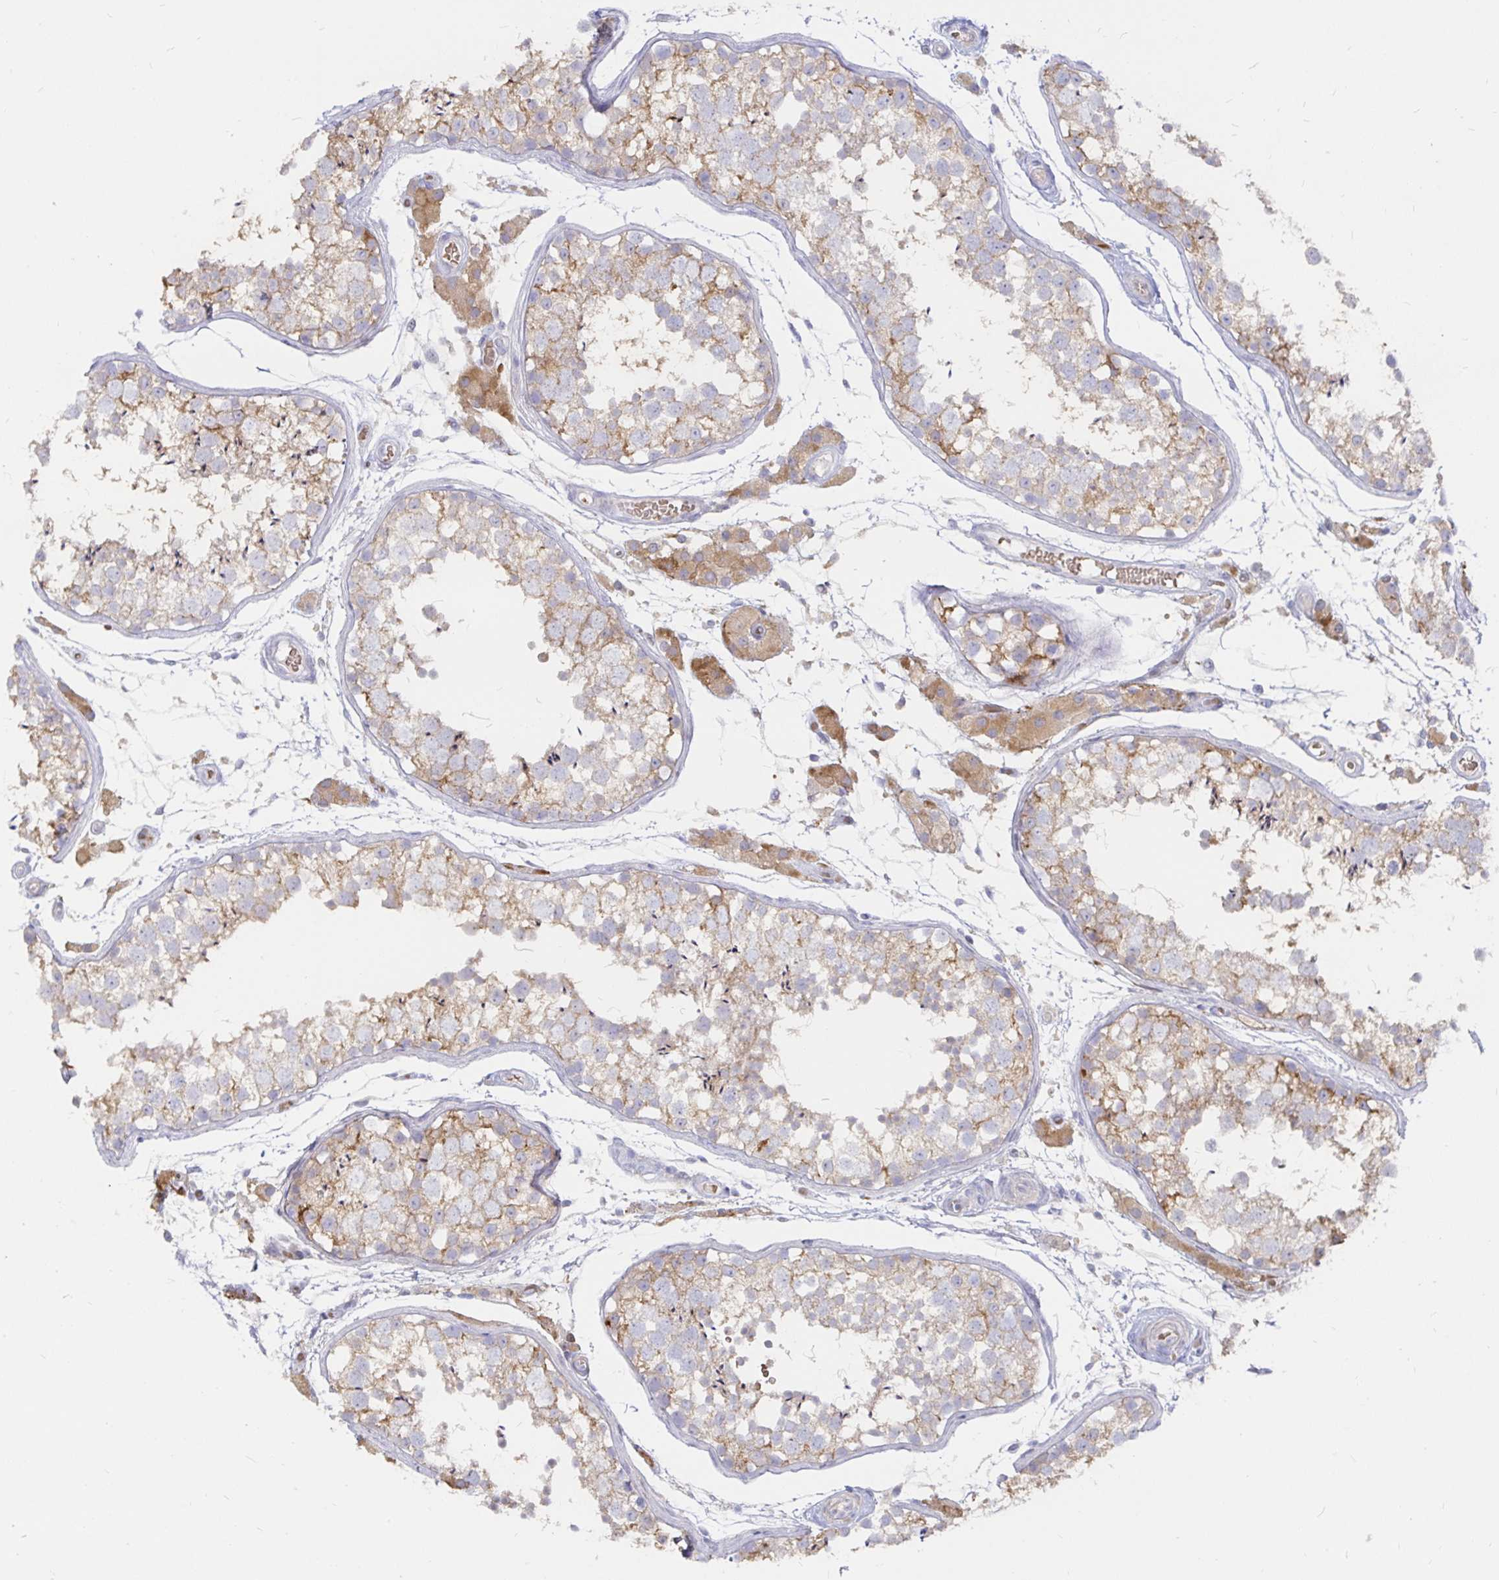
{"staining": {"intensity": "weak", "quantity": "25%-75%", "location": "cytoplasmic/membranous"}, "tissue": "testis", "cell_type": "Cells in seminiferous ducts", "image_type": "normal", "snomed": [{"axis": "morphology", "description": "Normal tissue, NOS"}, {"axis": "morphology", "description": "Seminoma, NOS"}, {"axis": "topography", "description": "Testis"}], "caption": "Cells in seminiferous ducts exhibit low levels of weak cytoplasmic/membranous expression in approximately 25%-75% of cells in benign testis. (Brightfield microscopy of DAB IHC at high magnification).", "gene": "KCTD19", "patient": {"sex": "male", "age": 29}}